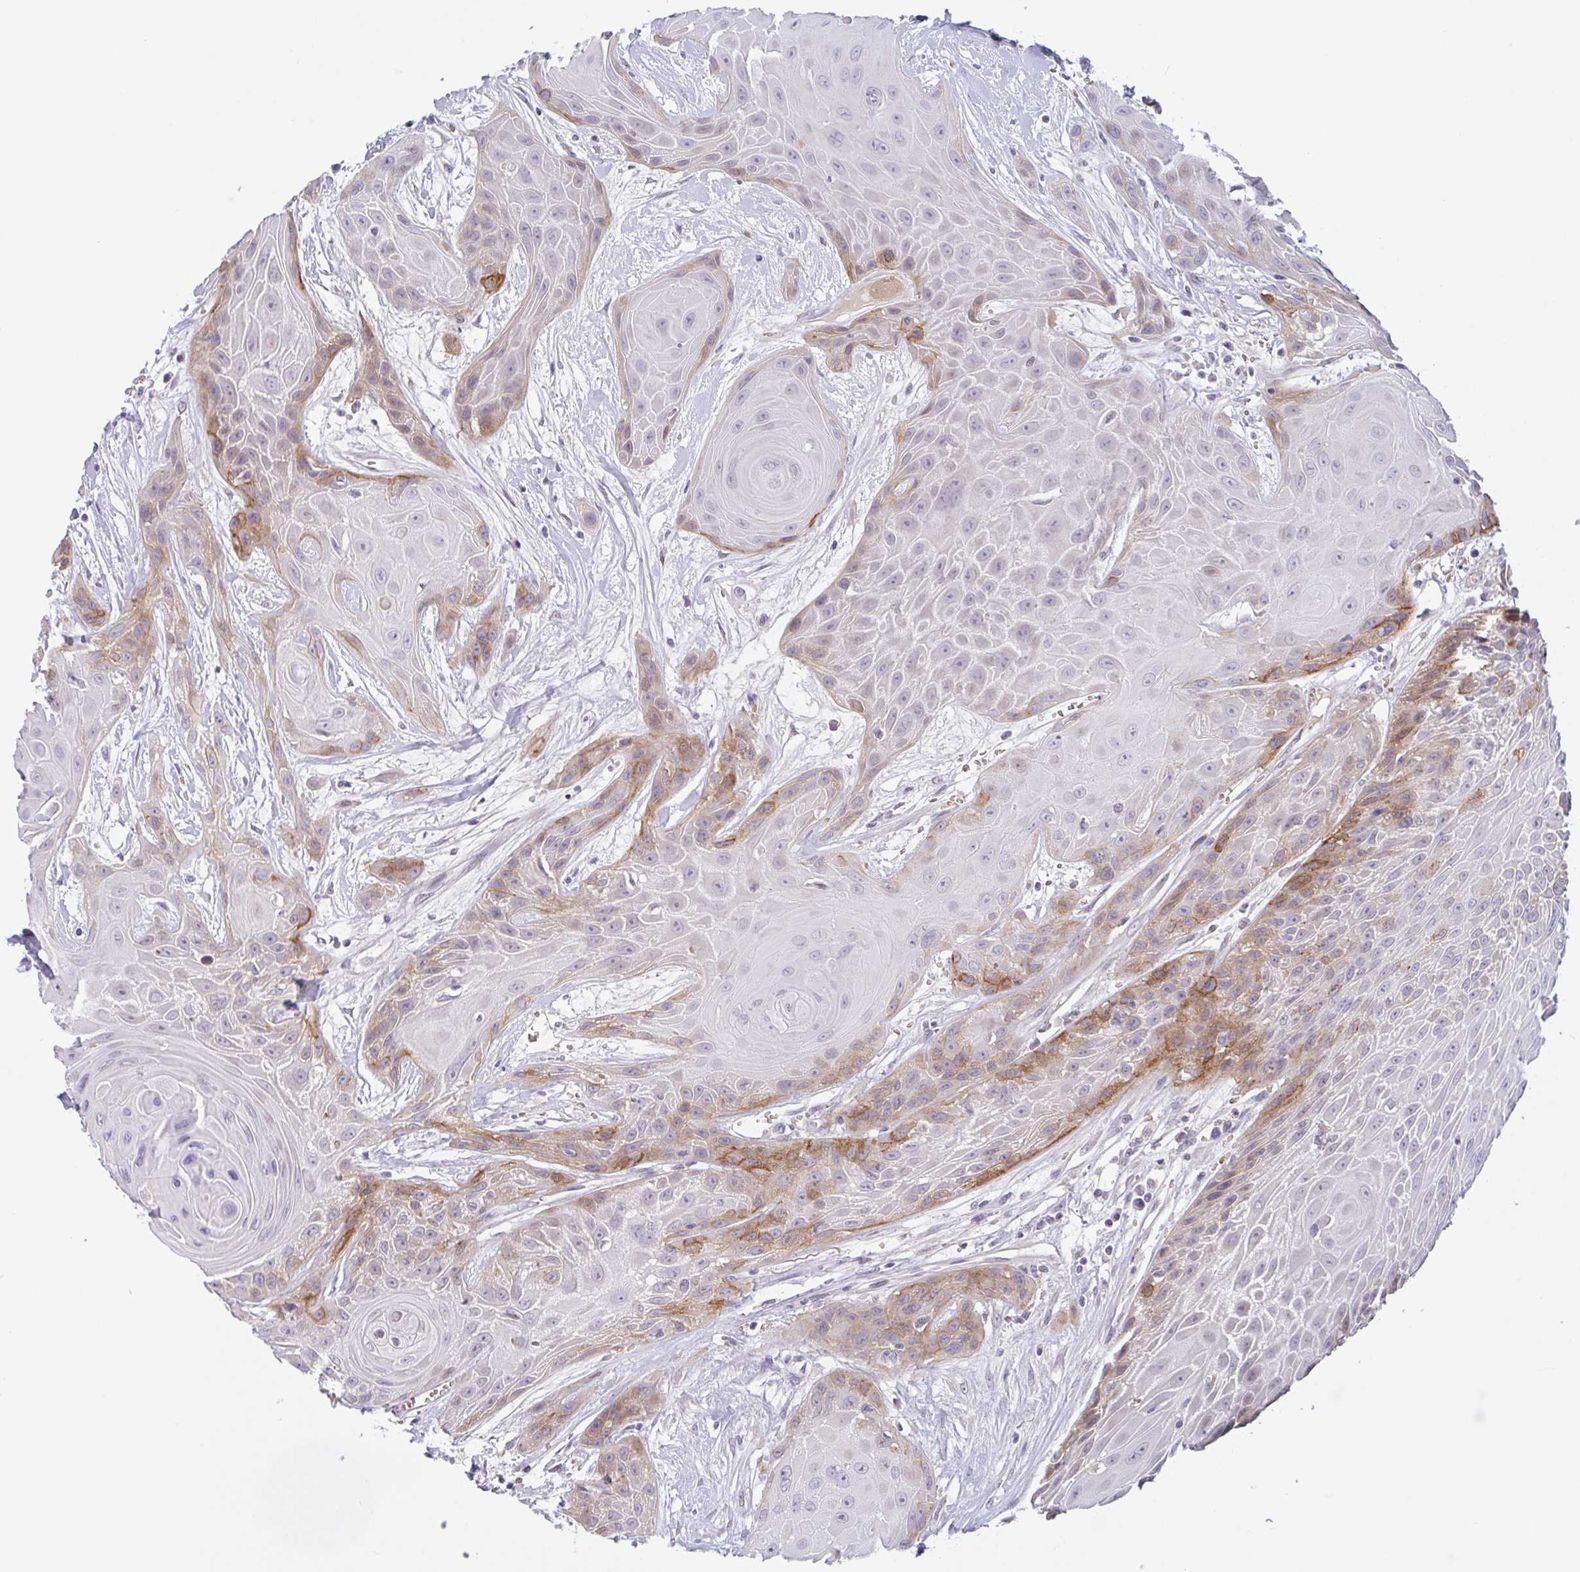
{"staining": {"intensity": "moderate", "quantity": "25%-75%", "location": "cytoplasmic/membranous"}, "tissue": "head and neck cancer", "cell_type": "Tumor cells", "image_type": "cancer", "snomed": [{"axis": "morphology", "description": "Squamous cell carcinoma, NOS"}, {"axis": "topography", "description": "Head-Neck"}], "caption": "The micrograph demonstrates a brown stain indicating the presence of a protein in the cytoplasmic/membranous of tumor cells in squamous cell carcinoma (head and neck). (DAB (3,3'-diaminobenzidine) = brown stain, brightfield microscopy at high magnification).", "gene": "RHAG", "patient": {"sex": "female", "age": 73}}